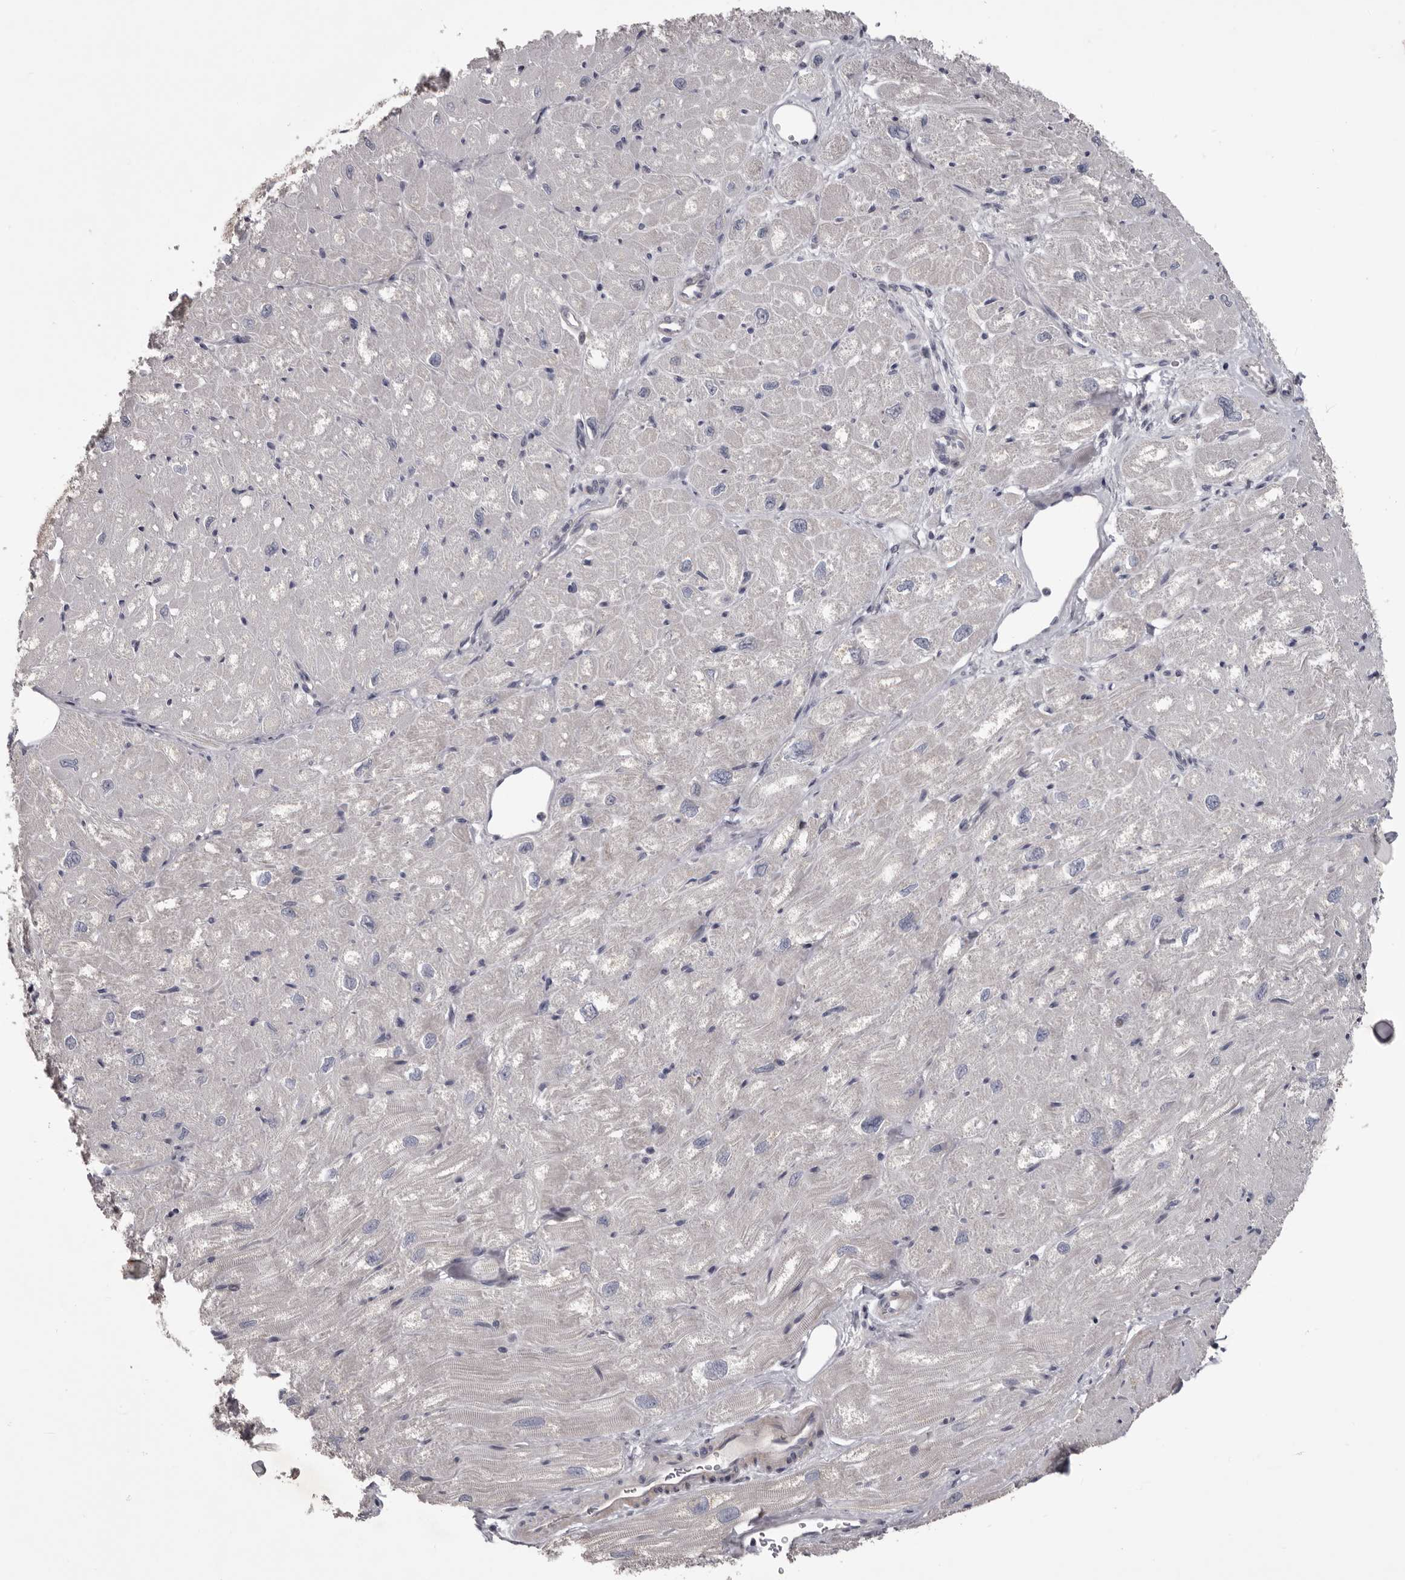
{"staining": {"intensity": "negative", "quantity": "none", "location": "none"}, "tissue": "heart muscle", "cell_type": "Cardiomyocytes", "image_type": "normal", "snomed": [{"axis": "morphology", "description": "Normal tissue, NOS"}, {"axis": "topography", "description": "Heart"}], "caption": "Immunohistochemistry of normal human heart muscle demonstrates no expression in cardiomyocytes.", "gene": "LPAR6", "patient": {"sex": "male", "age": 50}}